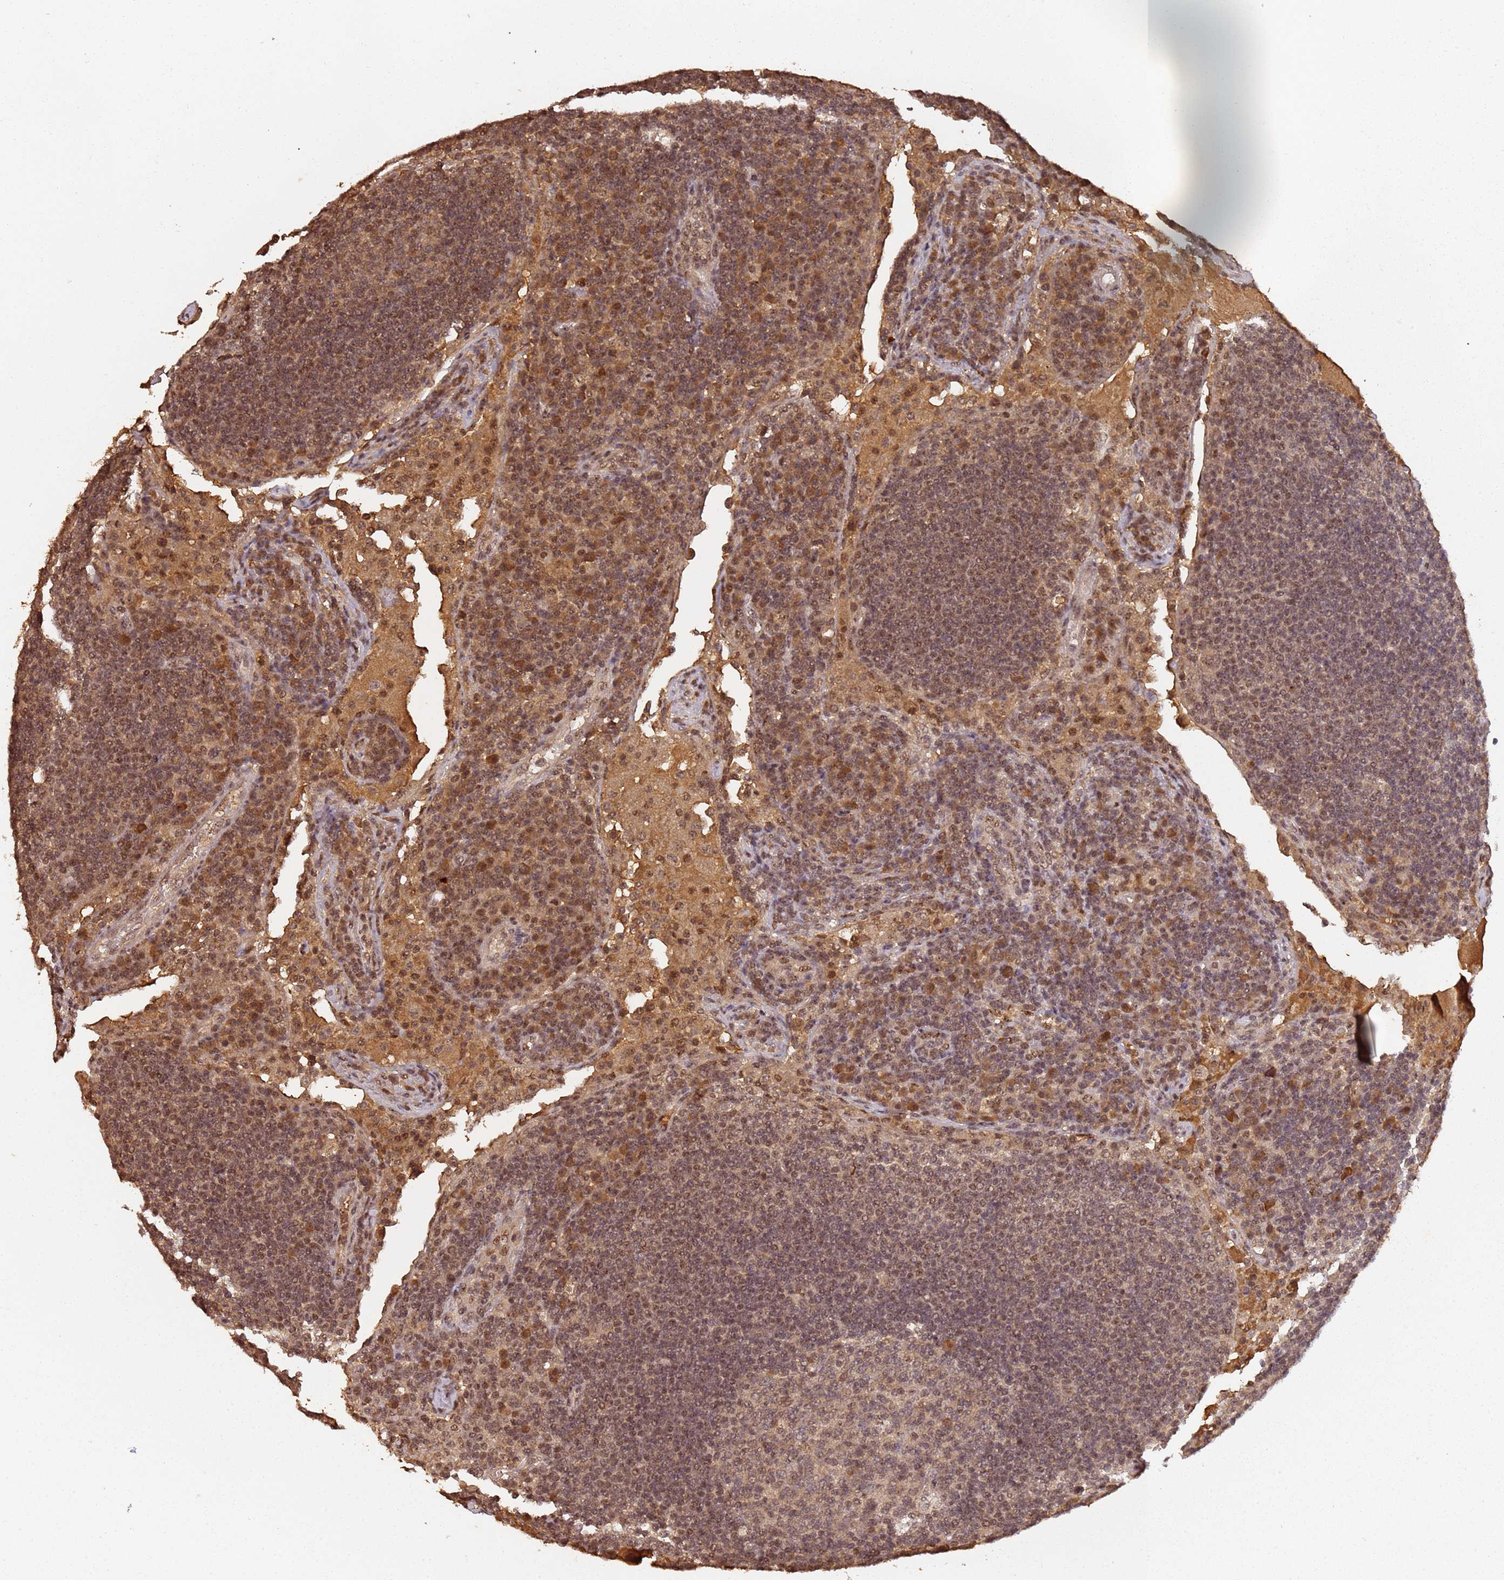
{"staining": {"intensity": "weak", "quantity": ">75%", "location": "nuclear"}, "tissue": "lymph node", "cell_type": "Germinal center cells", "image_type": "normal", "snomed": [{"axis": "morphology", "description": "Normal tissue, NOS"}, {"axis": "topography", "description": "Lymph node"}], "caption": "Protein expression analysis of benign lymph node shows weak nuclear staining in approximately >75% of germinal center cells.", "gene": "COL1A2", "patient": {"sex": "female", "age": 53}}